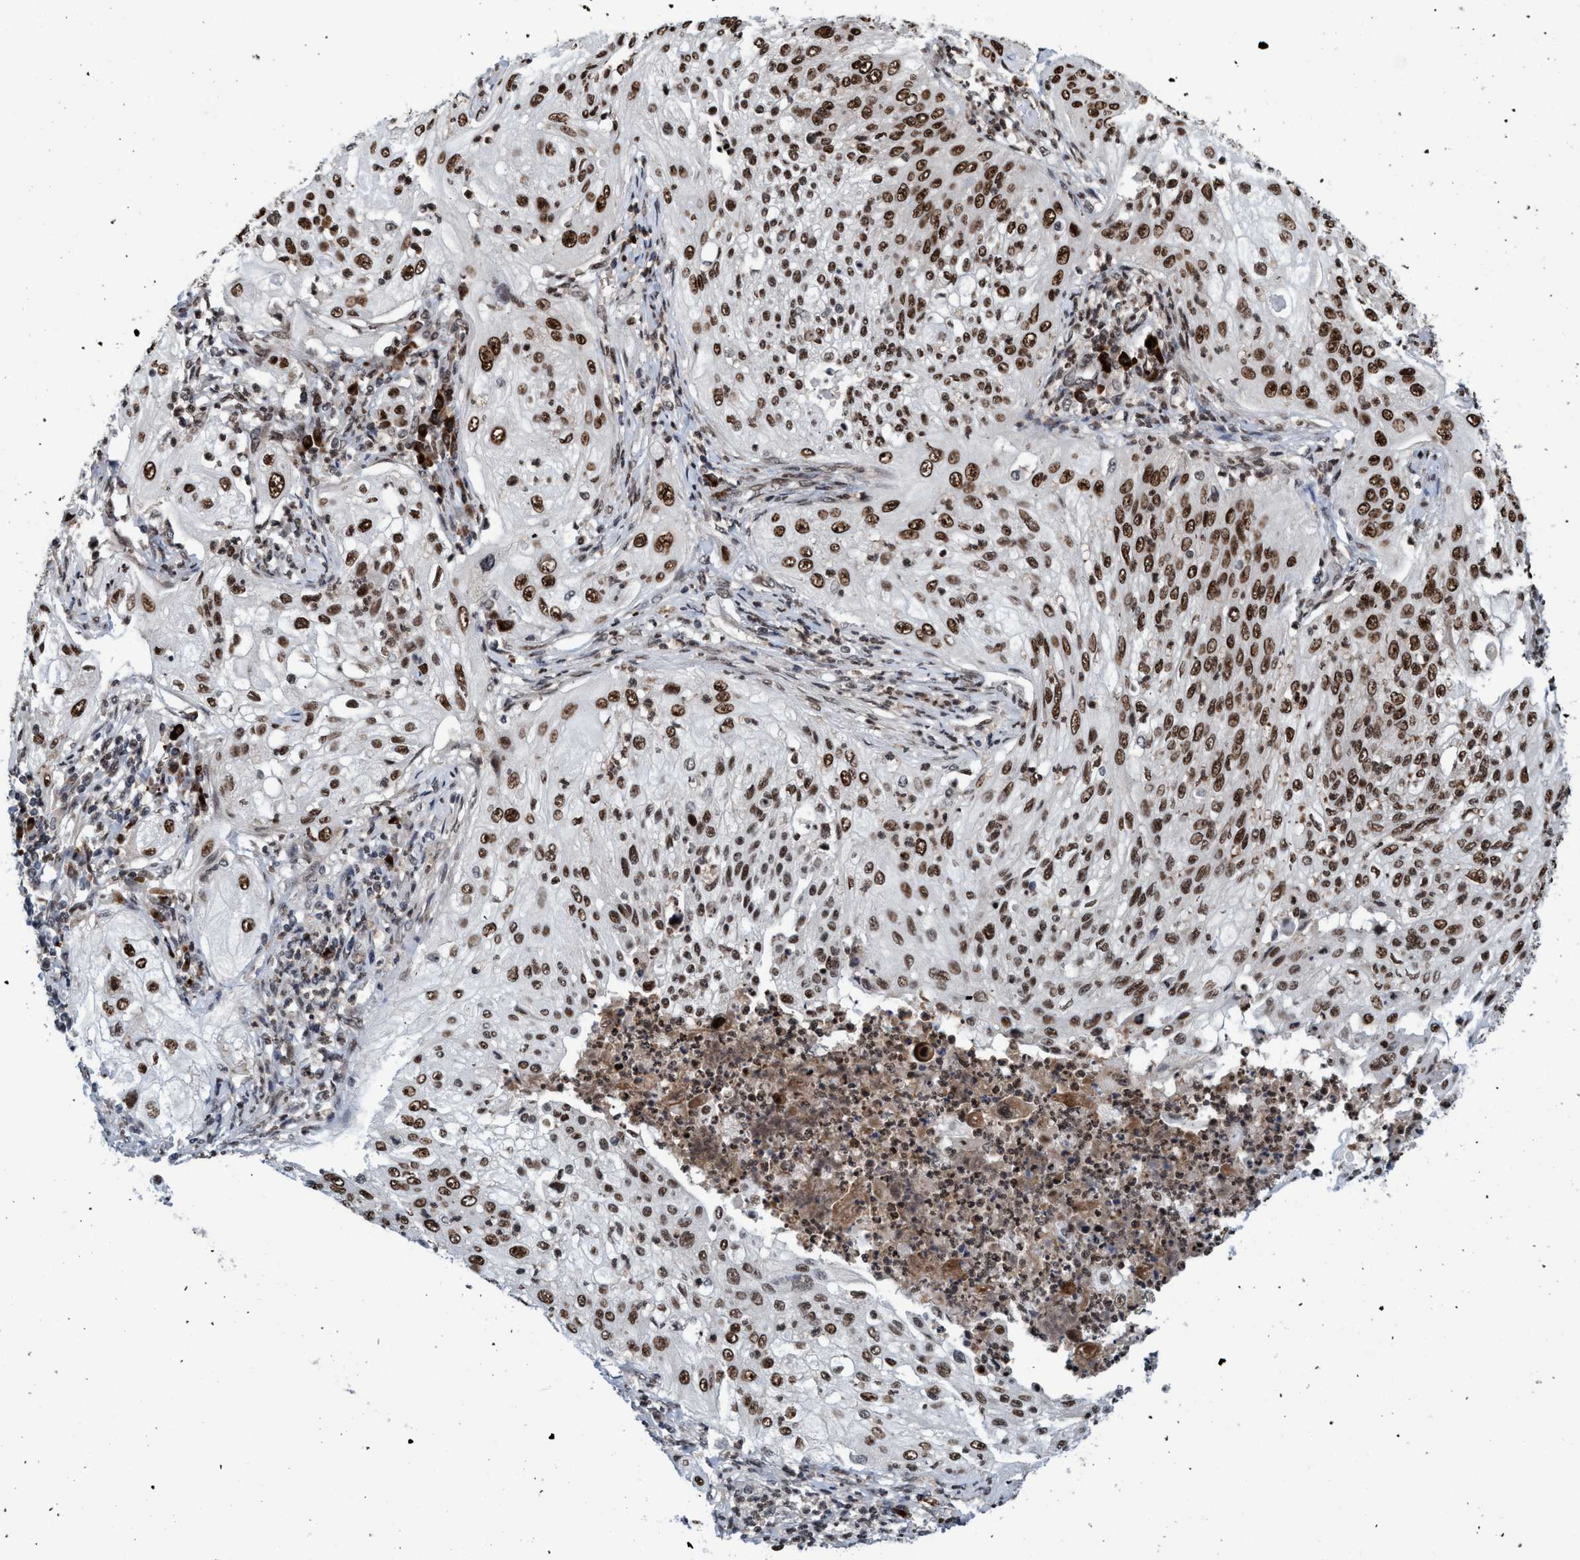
{"staining": {"intensity": "strong", "quantity": ">75%", "location": "nuclear"}, "tissue": "lung cancer", "cell_type": "Tumor cells", "image_type": "cancer", "snomed": [{"axis": "morphology", "description": "Inflammation, NOS"}, {"axis": "morphology", "description": "Squamous cell carcinoma, NOS"}, {"axis": "topography", "description": "Lymph node"}, {"axis": "topography", "description": "Soft tissue"}, {"axis": "topography", "description": "Lung"}], "caption": "IHC (DAB (3,3'-diaminobenzidine)) staining of squamous cell carcinoma (lung) exhibits strong nuclear protein staining in about >75% of tumor cells.", "gene": "TOPBP1", "patient": {"sex": "male", "age": 66}}